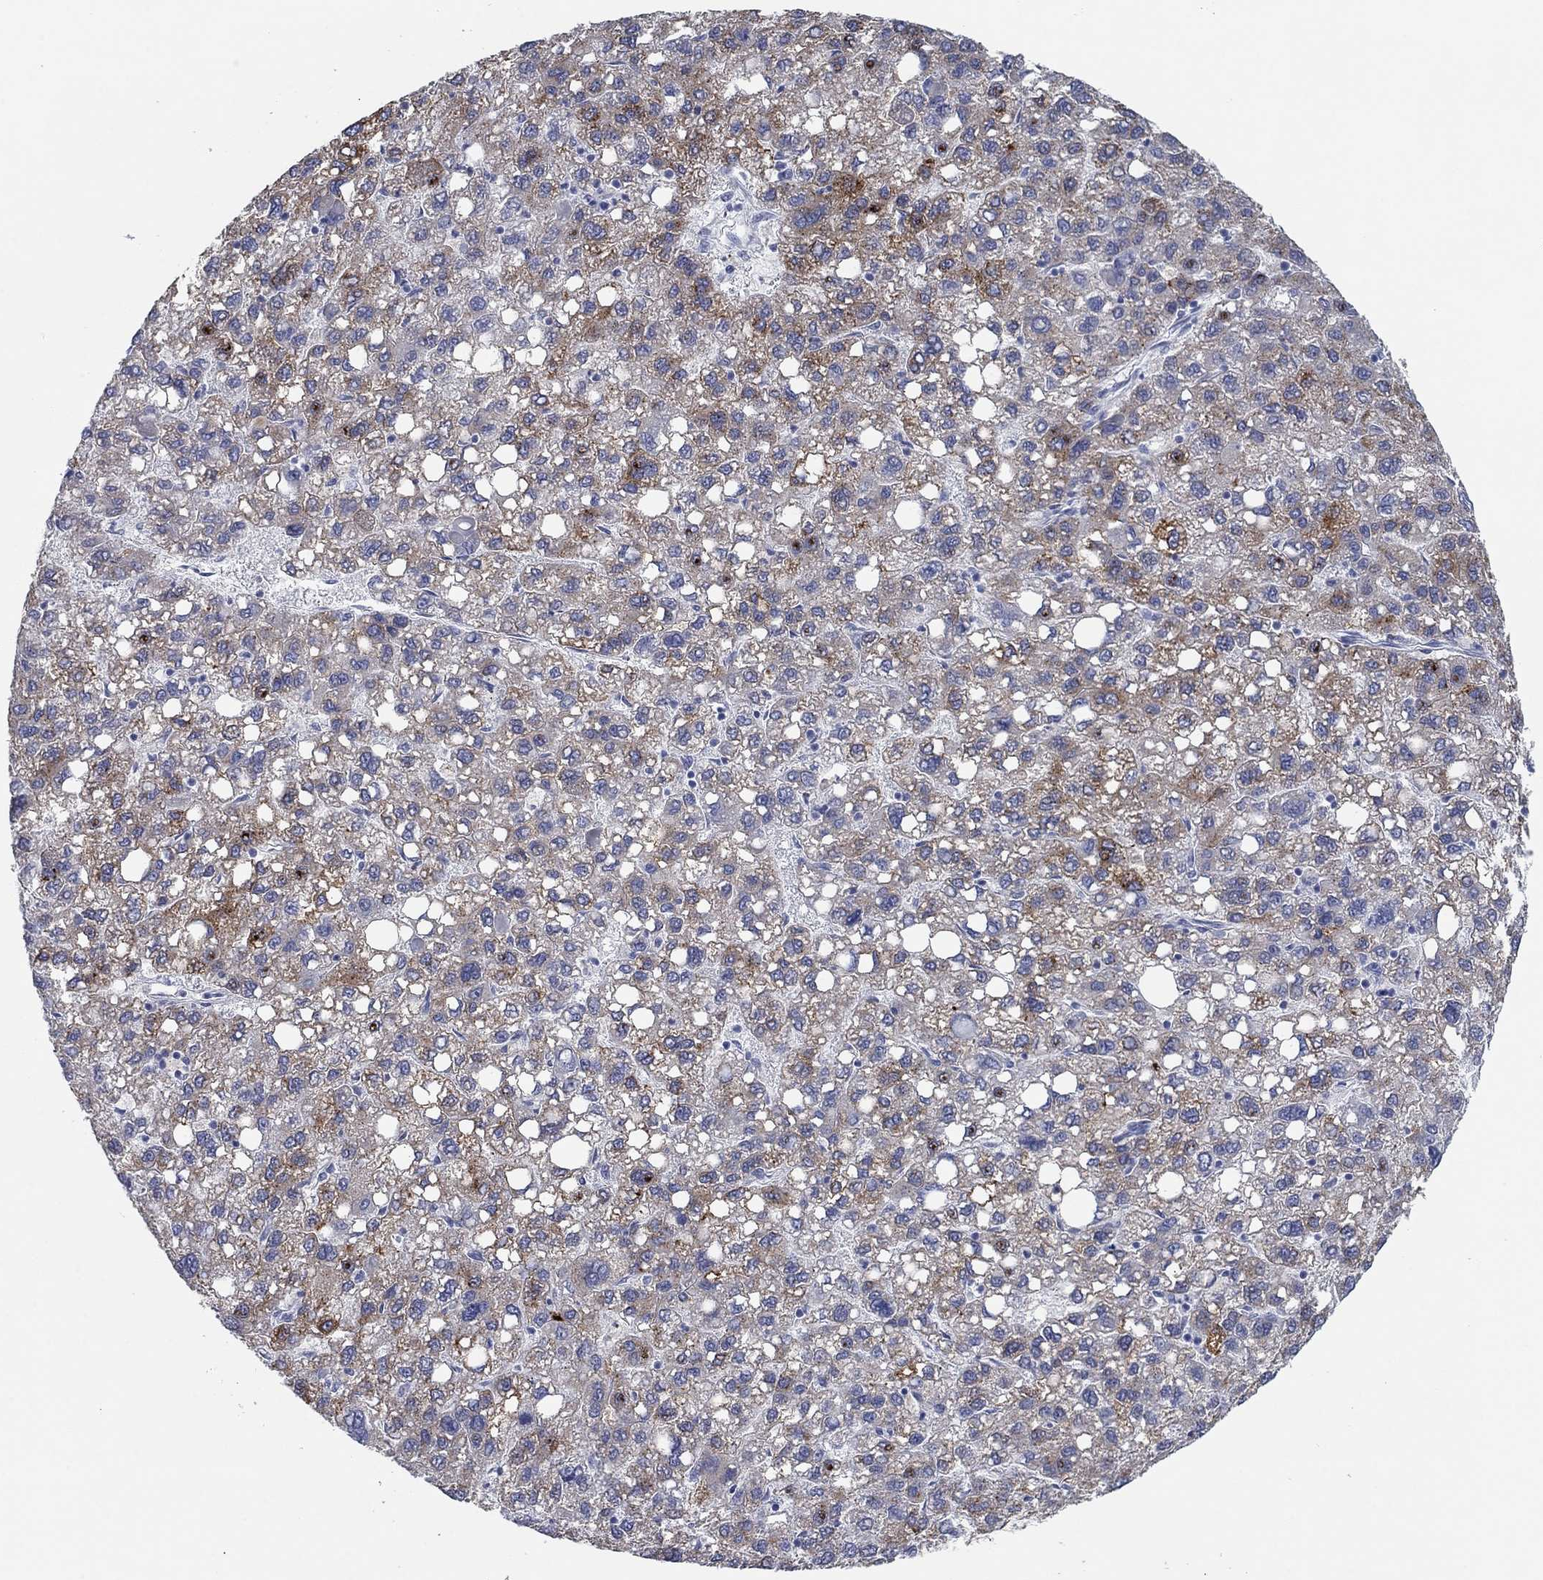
{"staining": {"intensity": "moderate", "quantity": "<25%", "location": "cytoplasmic/membranous"}, "tissue": "liver cancer", "cell_type": "Tumor cells", "image_type": "cancer", "snomed": [{"axis": "morphology", "description": "Carcinoma, Hepatocellular, NOS"}, {"axis": "topography", "description": "Liver"}], "caption": "Immunohistochemistry (IHC) (DAB (3,3'-diaminobenzidine)) staining of human hepatocellular carcinoma (liver) demonstrates moderate cytoplasmic/membranous protein positivity in approximately <25% of tumor cells.", "gene": "APOC3", "patient": {"sex": "female", "age": 82}}